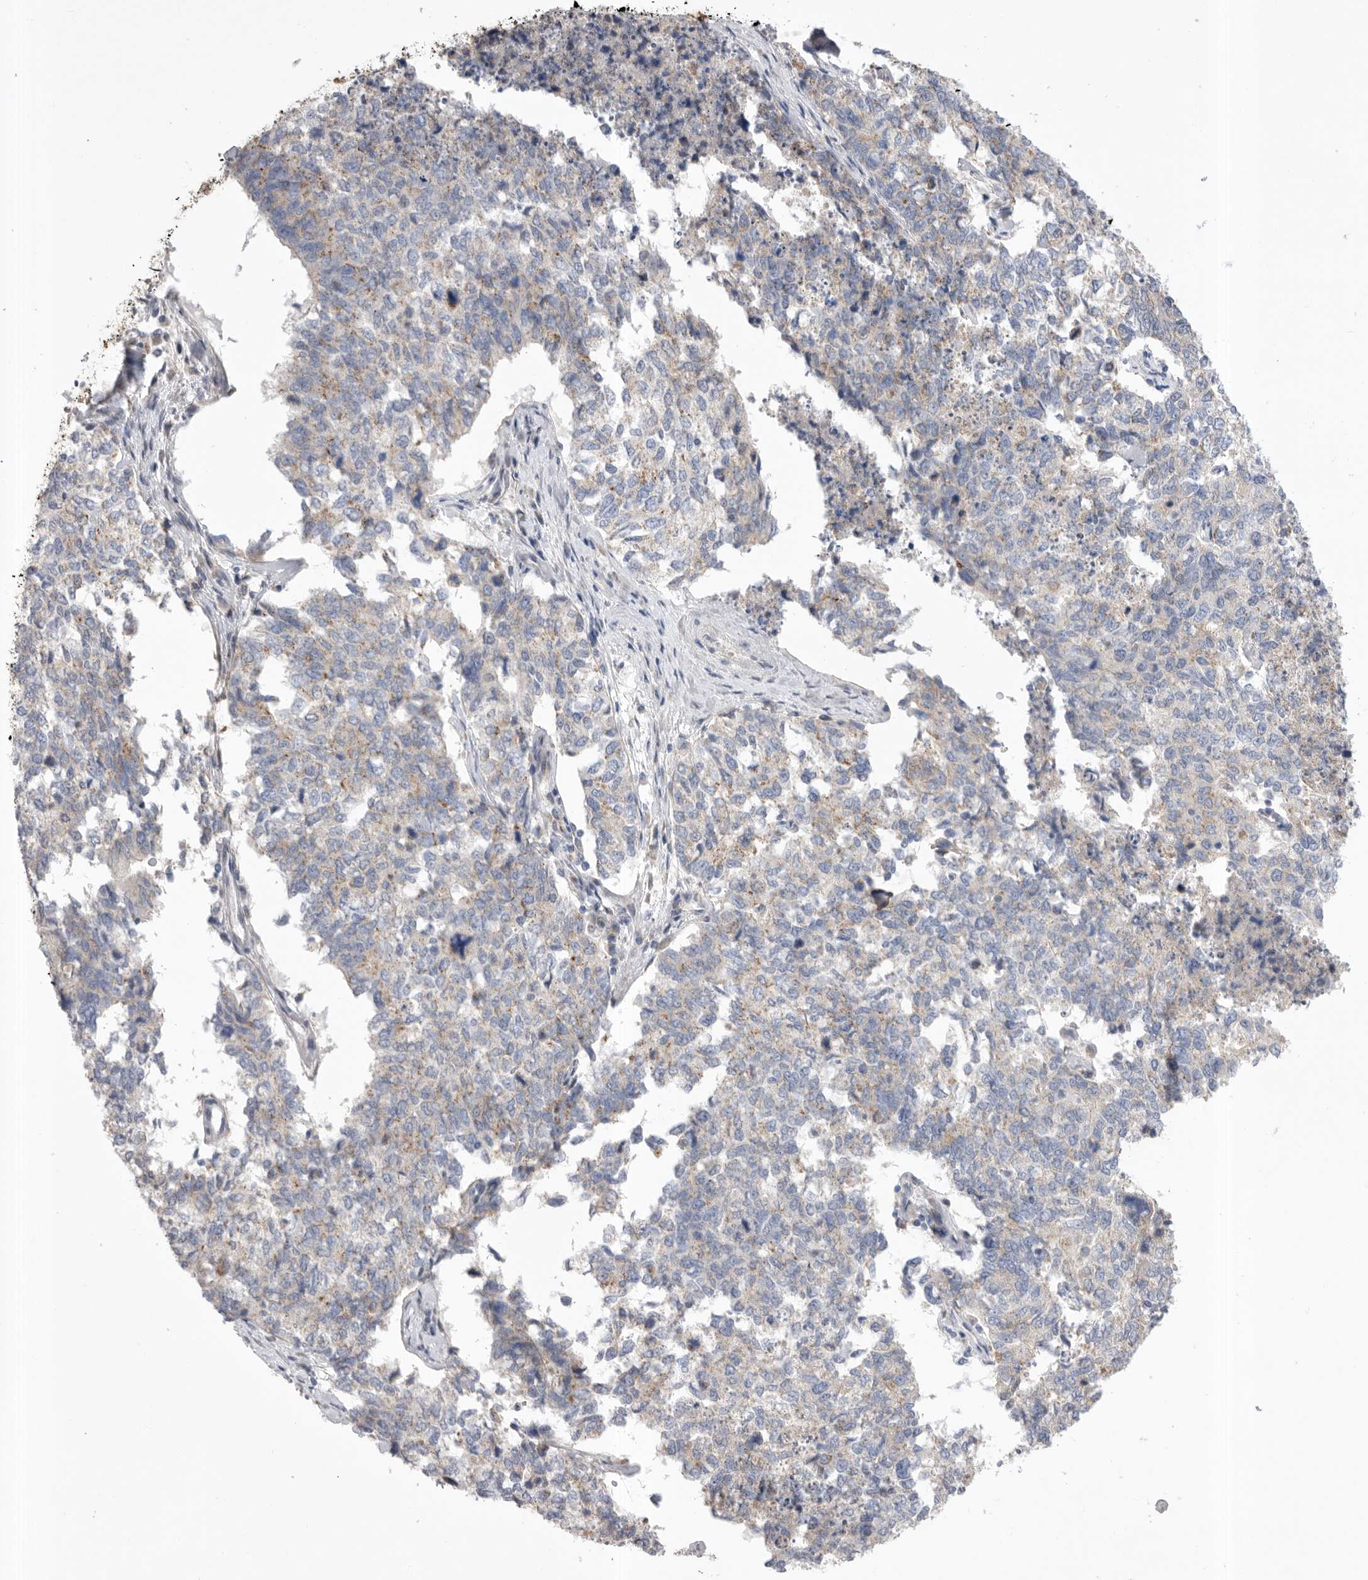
{"staining": {"intensity": "weak", "quantity": "<25%", "location": "cytoplasmic/membranous"}, "tissue": "cervical cancer", "cell_type": "Tumor cells", "image_type": "cancer", "snomed": [{"axis": "morphology", "description": "Squamous cell carcinoma, NOS"}, {"axis": "topography", "description": "Cervix"}], "caption": "Immunohistochemistry (IHC) photomicrograph of neoplastic tissue: cervical cancer (squamous cell carcinoma) stained with DAB (3,3'-diaminobenzidine) exhibits no significant protein expression in tumor cells.", "gene": "CCDC126", "patient": {"sex": "female", "age": 63}}